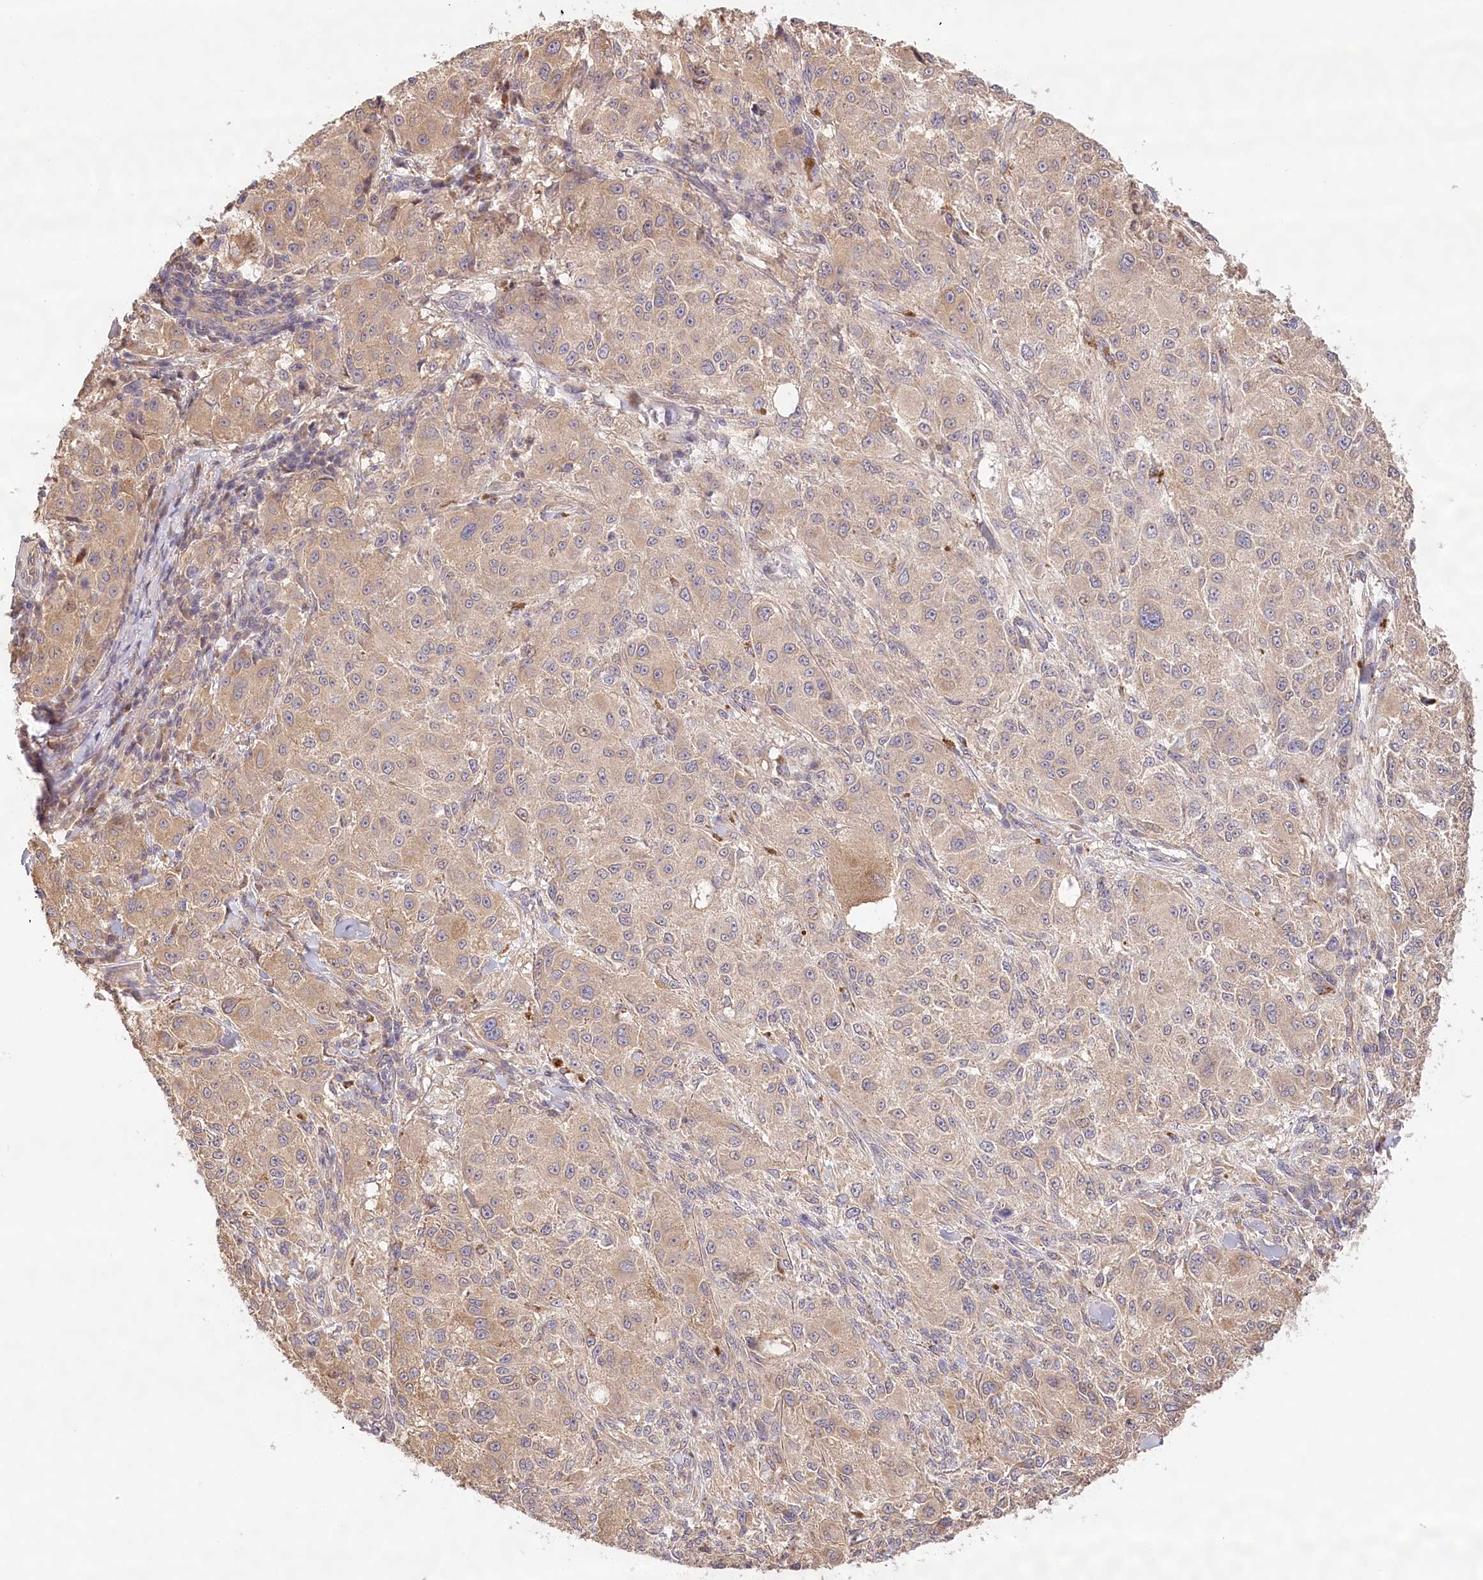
{"staining": {"intensity": "weak", "quantity": ">75%", "location": "cytoplasmic/membranous"}, "tissue": "melanoma", "cell_type": "Tumor cells", "image_type": "cancer", "snomed": [{"axis": "morphology", "description": "Necrosis, NOS"}, {"axis": "morphology", "description": "Malignant melanoma, NOS"}, {"axis": "topography", "description": "Skin"}], "caption": "An image of human malignant melanoma stained for a protein displays weak cytoplasmic/membranous brown staining in tumor cells. (IHC, brightfield microscopy, high magnification).", "gene": "LSS", "patient": {"sex": "female", "age": 87}}